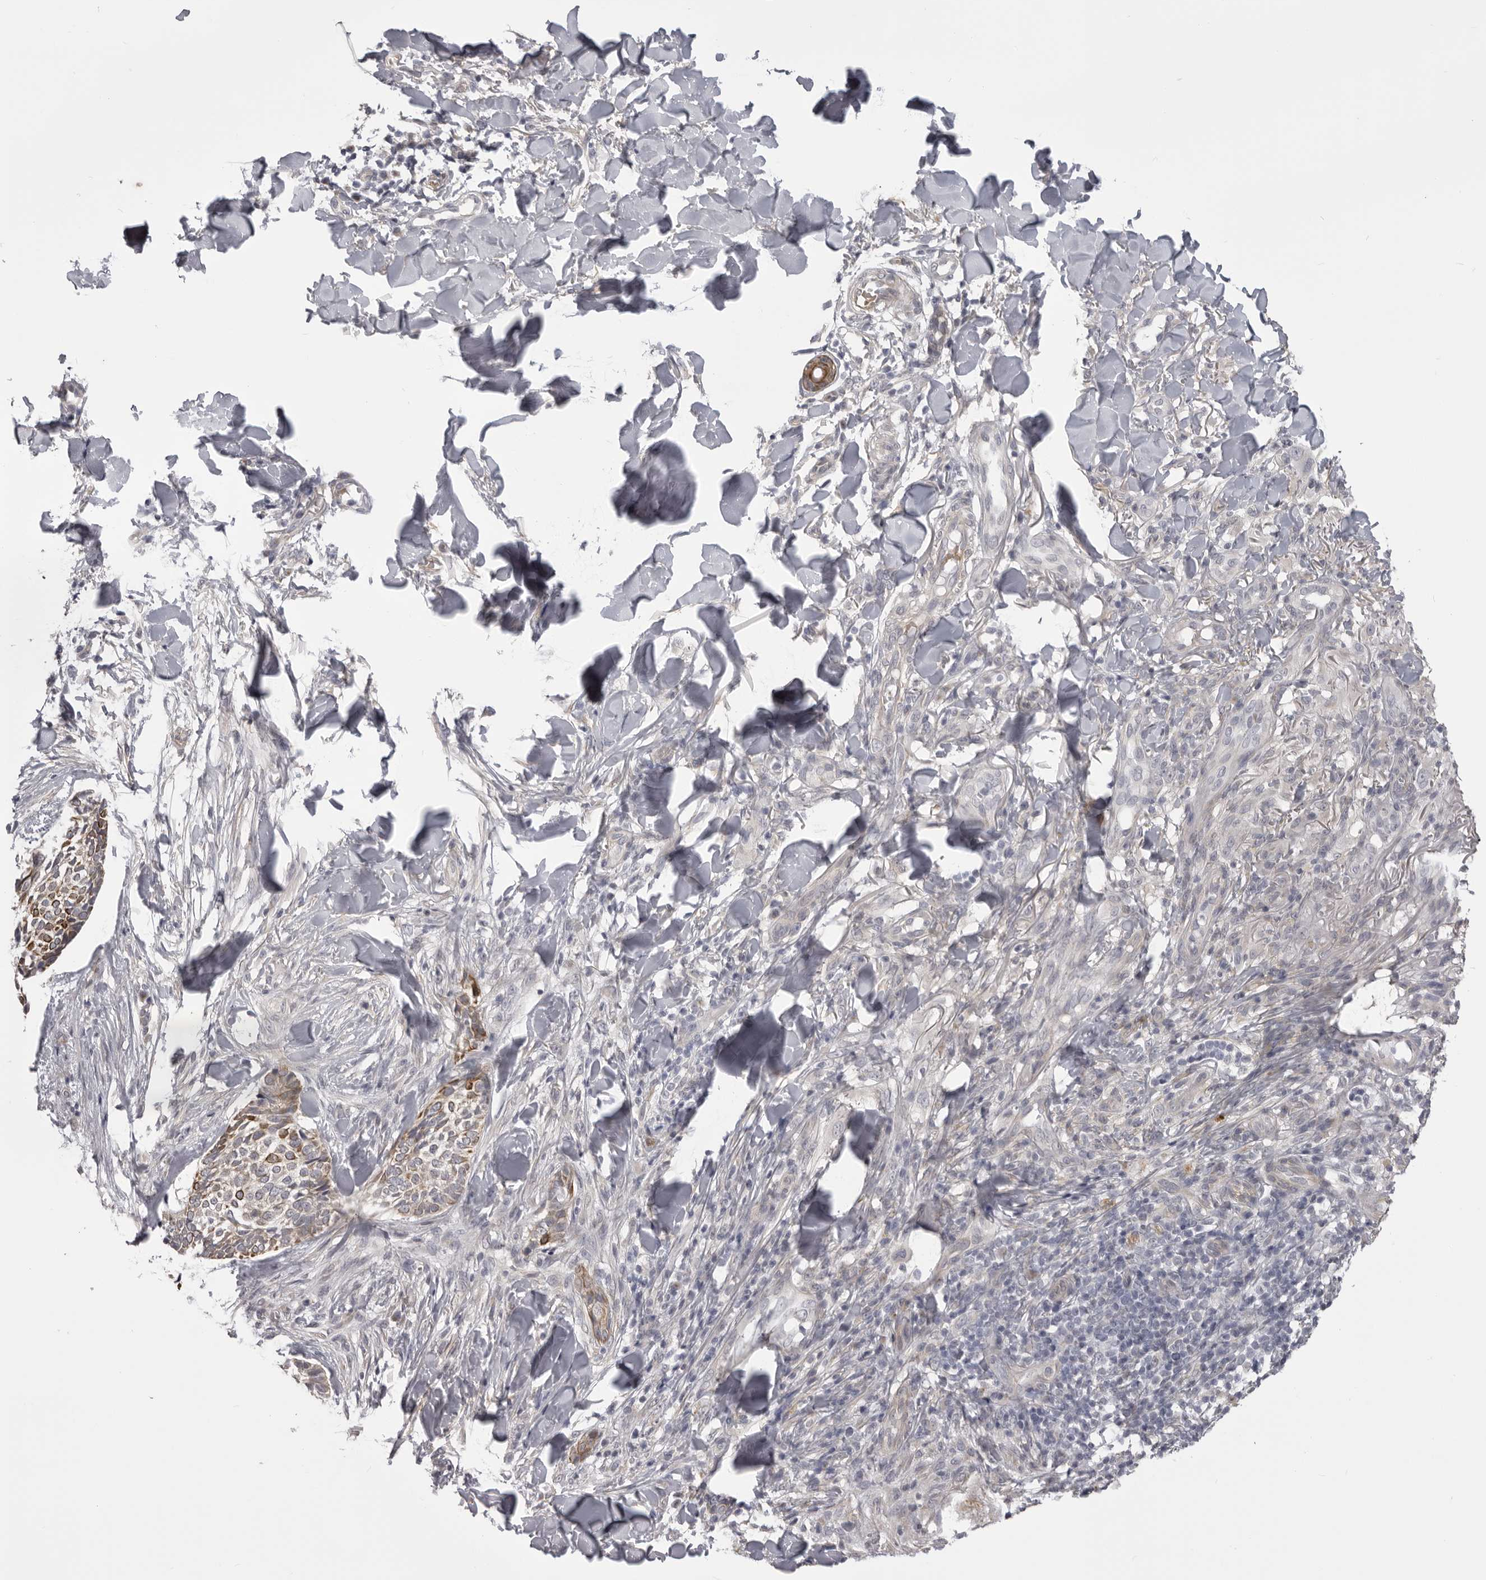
{"staining": {"intensity": "moderate", "quantity": ">75%", "location": "cytoplasmic/membranous"}, "tissue": "skin cancer", "cell_type": "Tumor cells", "image_type": "cancer", "snomed": [{"axis": "morphology", "description": "Normal tissue, NOS"}, {"axis": "morphology", "description": "Basal cell carcinoma"}, {"axis": "topography", "description": "Skin"}], "caption": "Protein expression analysis of human skin cancer reveals moderate cytoplasmic/membranous staining in approximately >75% of tumor cells. (IHC, brightfield microscopy, high magnification).", "gene": "EPHA10", "patient": {"sex": "male", "age": 67}}